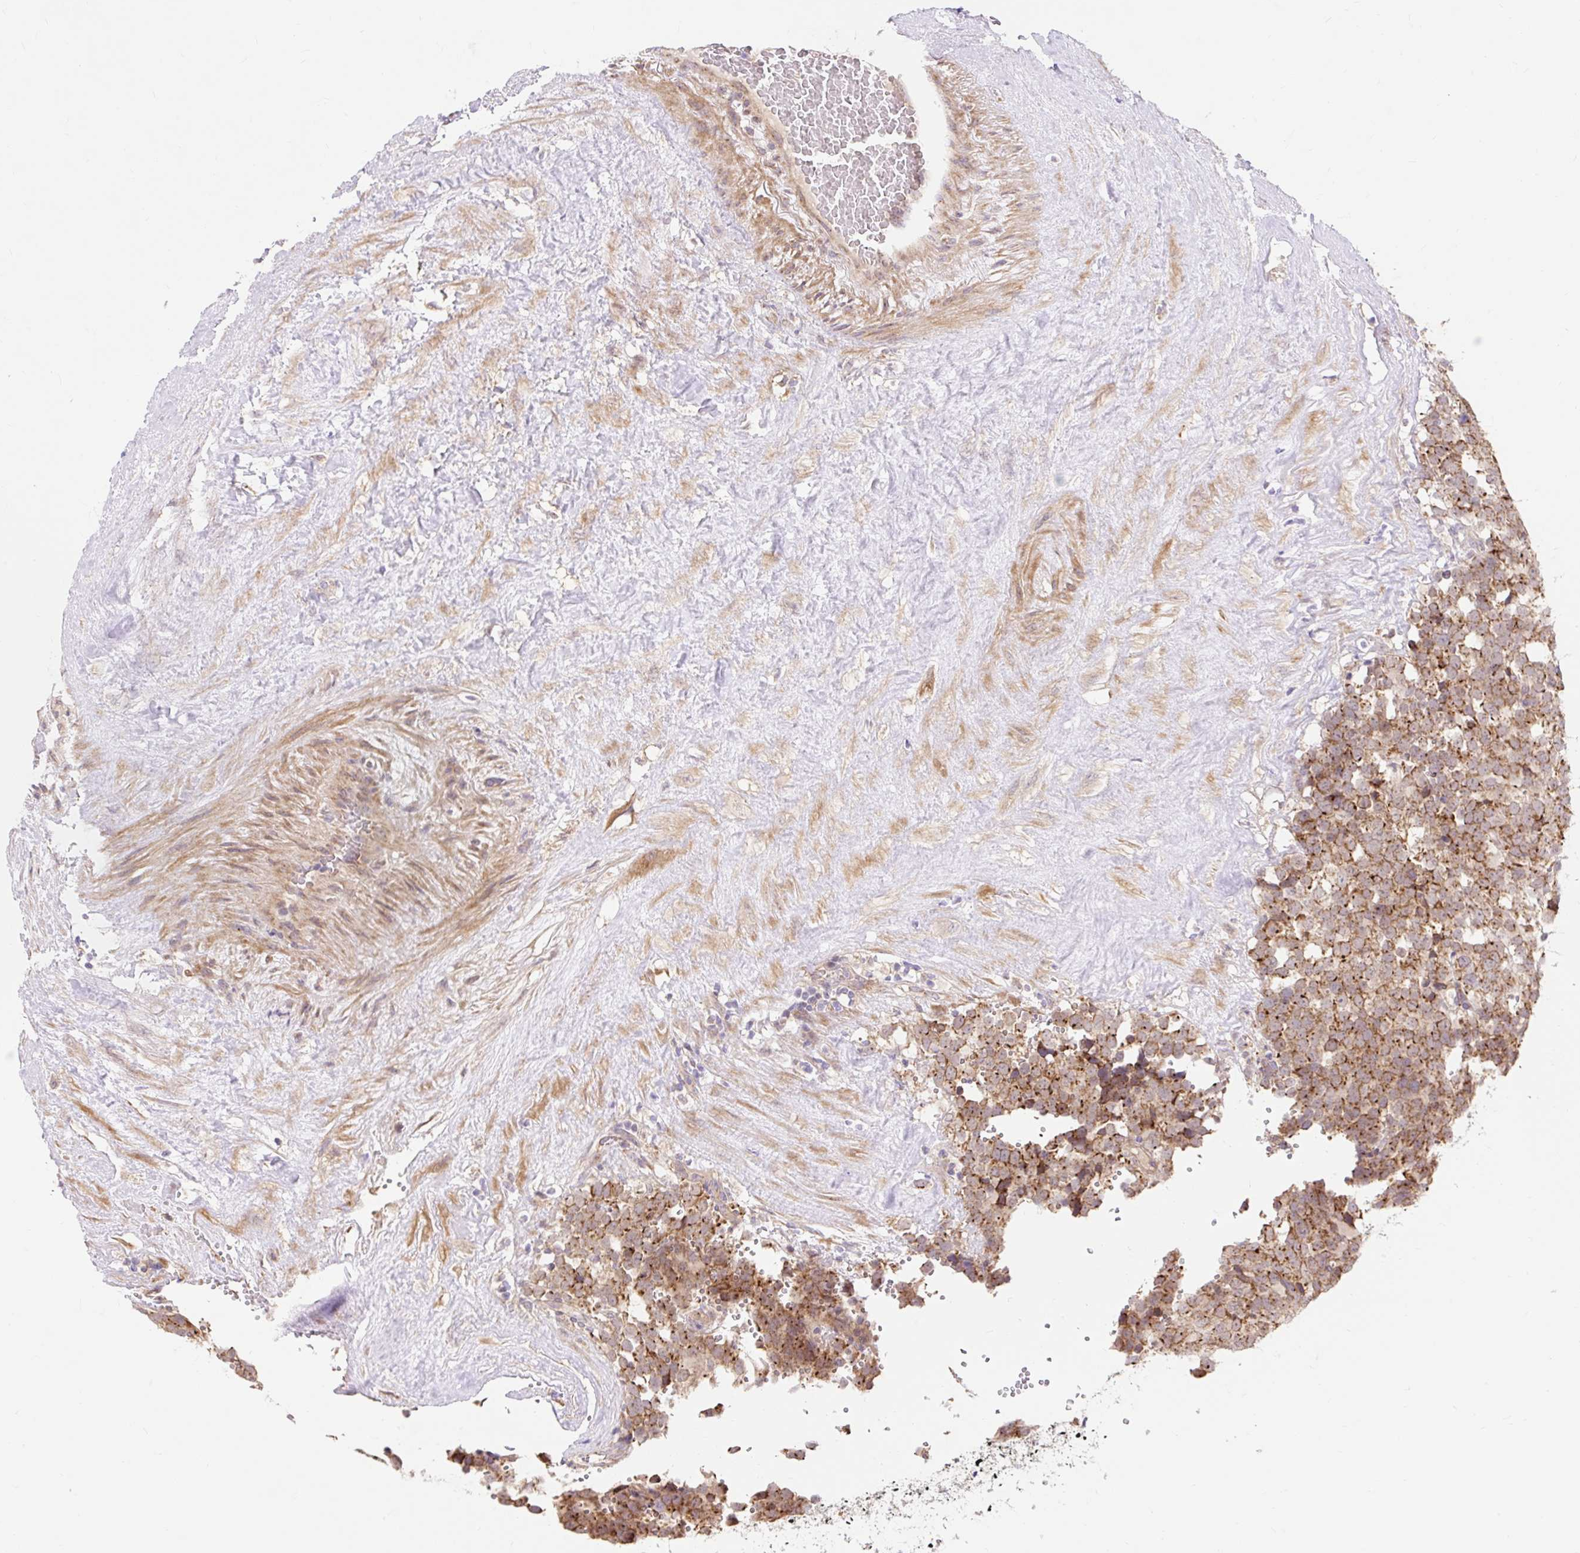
{"staining": {"intensity": "strong", "quantity": ">75%", "location": "cytoplasmic/membranous"}, "tissue": "testis cancer", "cell_type": "Tumor cells", "image_type": "cancer", "snomed": [{"axis": "morphology", "description": "Seminoma, NOS"}, {"axis": "topography", "description": "Testis"}], "caption": "Tumor cells demonstrate high levels of strong cytoplasmic/membranous staining in about >75% of cells in testis cancer (seminoma). (brown staining indicates protein expression, while blue staining denotes nuclei).", "gene": "TRIAP1", "patient": {"sex": "male", "age": 71}}